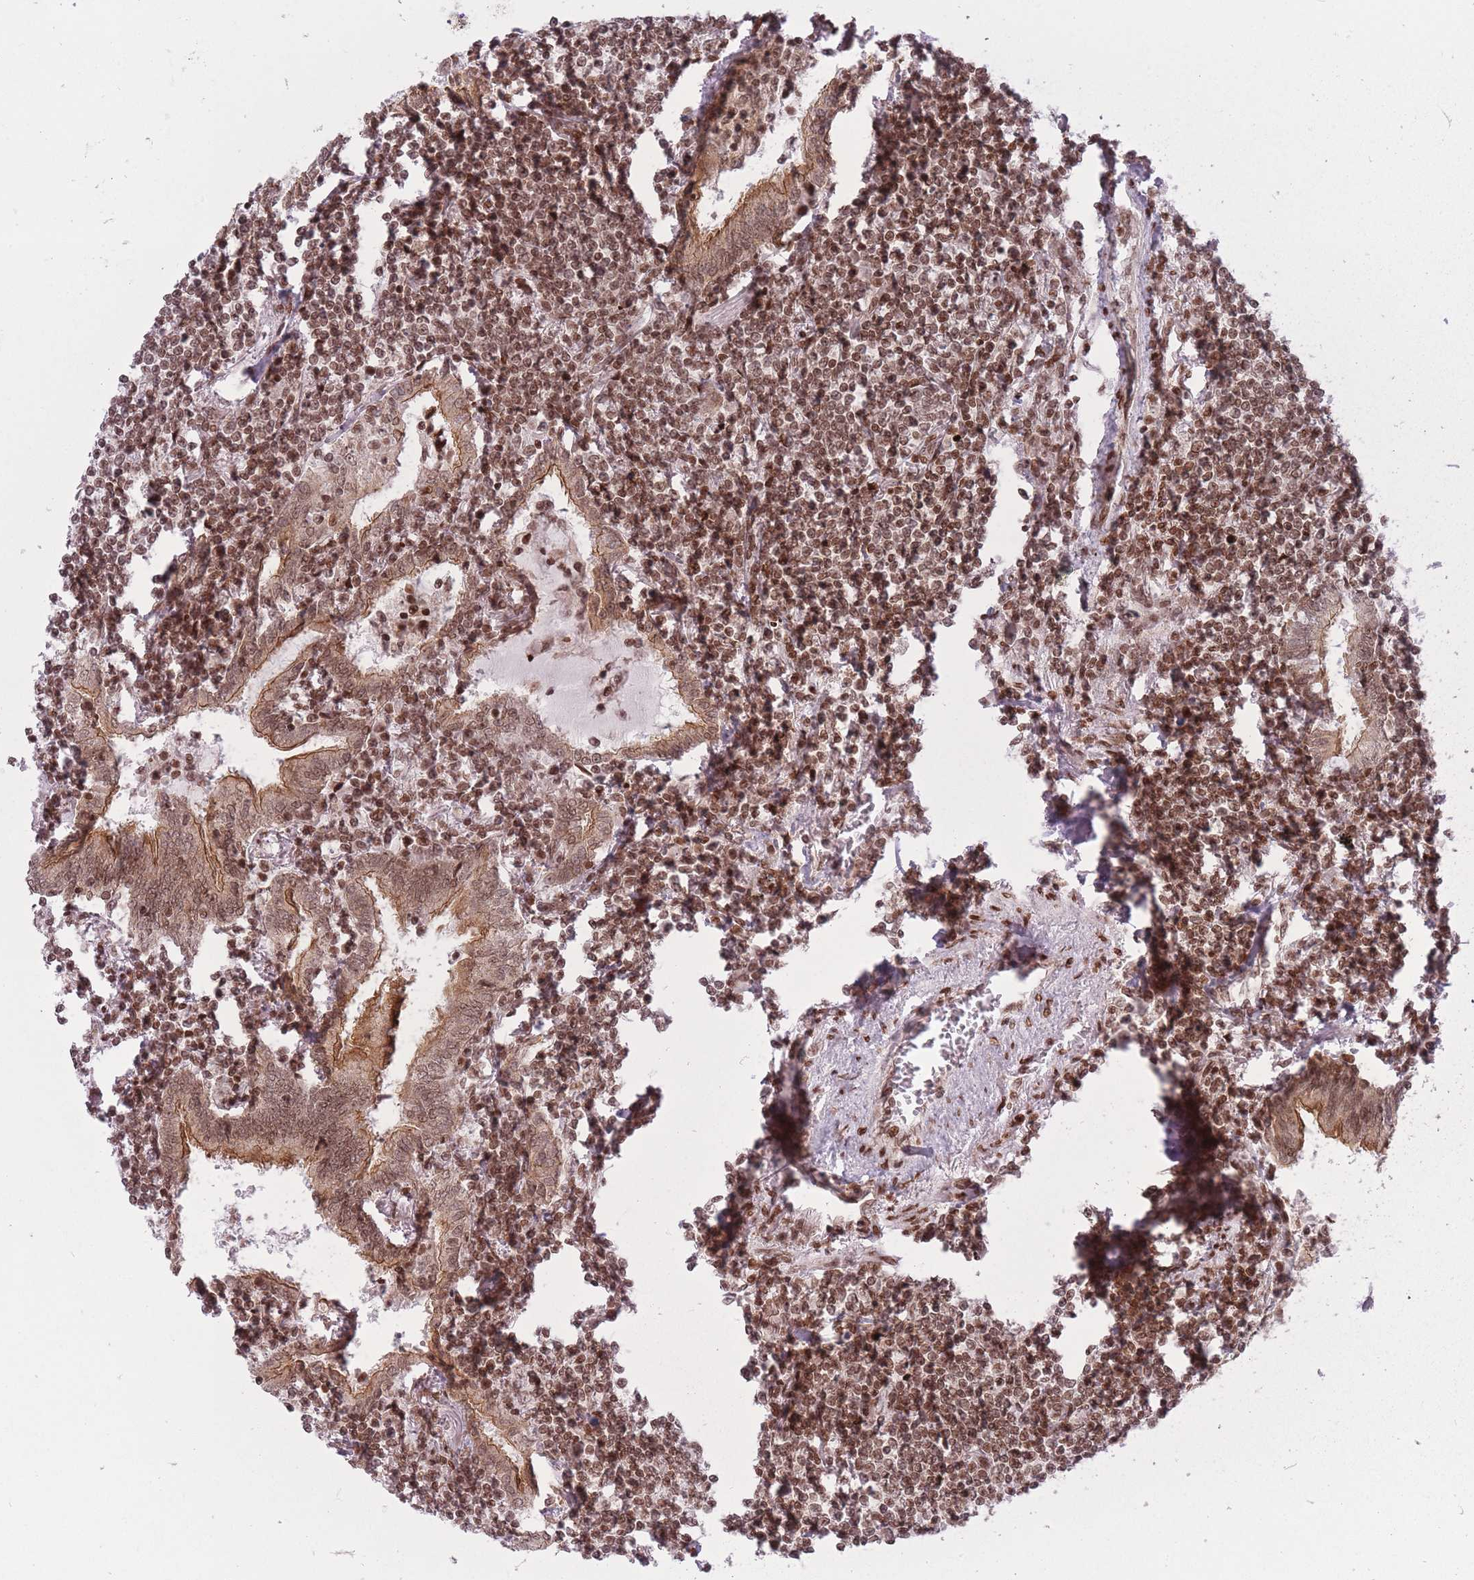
{"staining": {"intensity": "moderate", "quantity": ">75%", "location": "nuclear"}, "tissue": "lymphoma", "cell_type": "Tumor cells", "image_type": "cancer", "snomed": [{"axis": "morphology", "description": "Malignant lymphoma, non-Hodgkin's type, Low grade"}, {"axis": "topography", "description": "Lung"}], "caption": "A histopathology image showing moderate nuclear positivity in approximately >75% of tumor cells in low-grade malignant lymphoma, non-Hodgkin's type, as visualized by brown immunohistochemical staining.", "gene": "TMC6", "patient": {"sex": "female", "age": 71}}